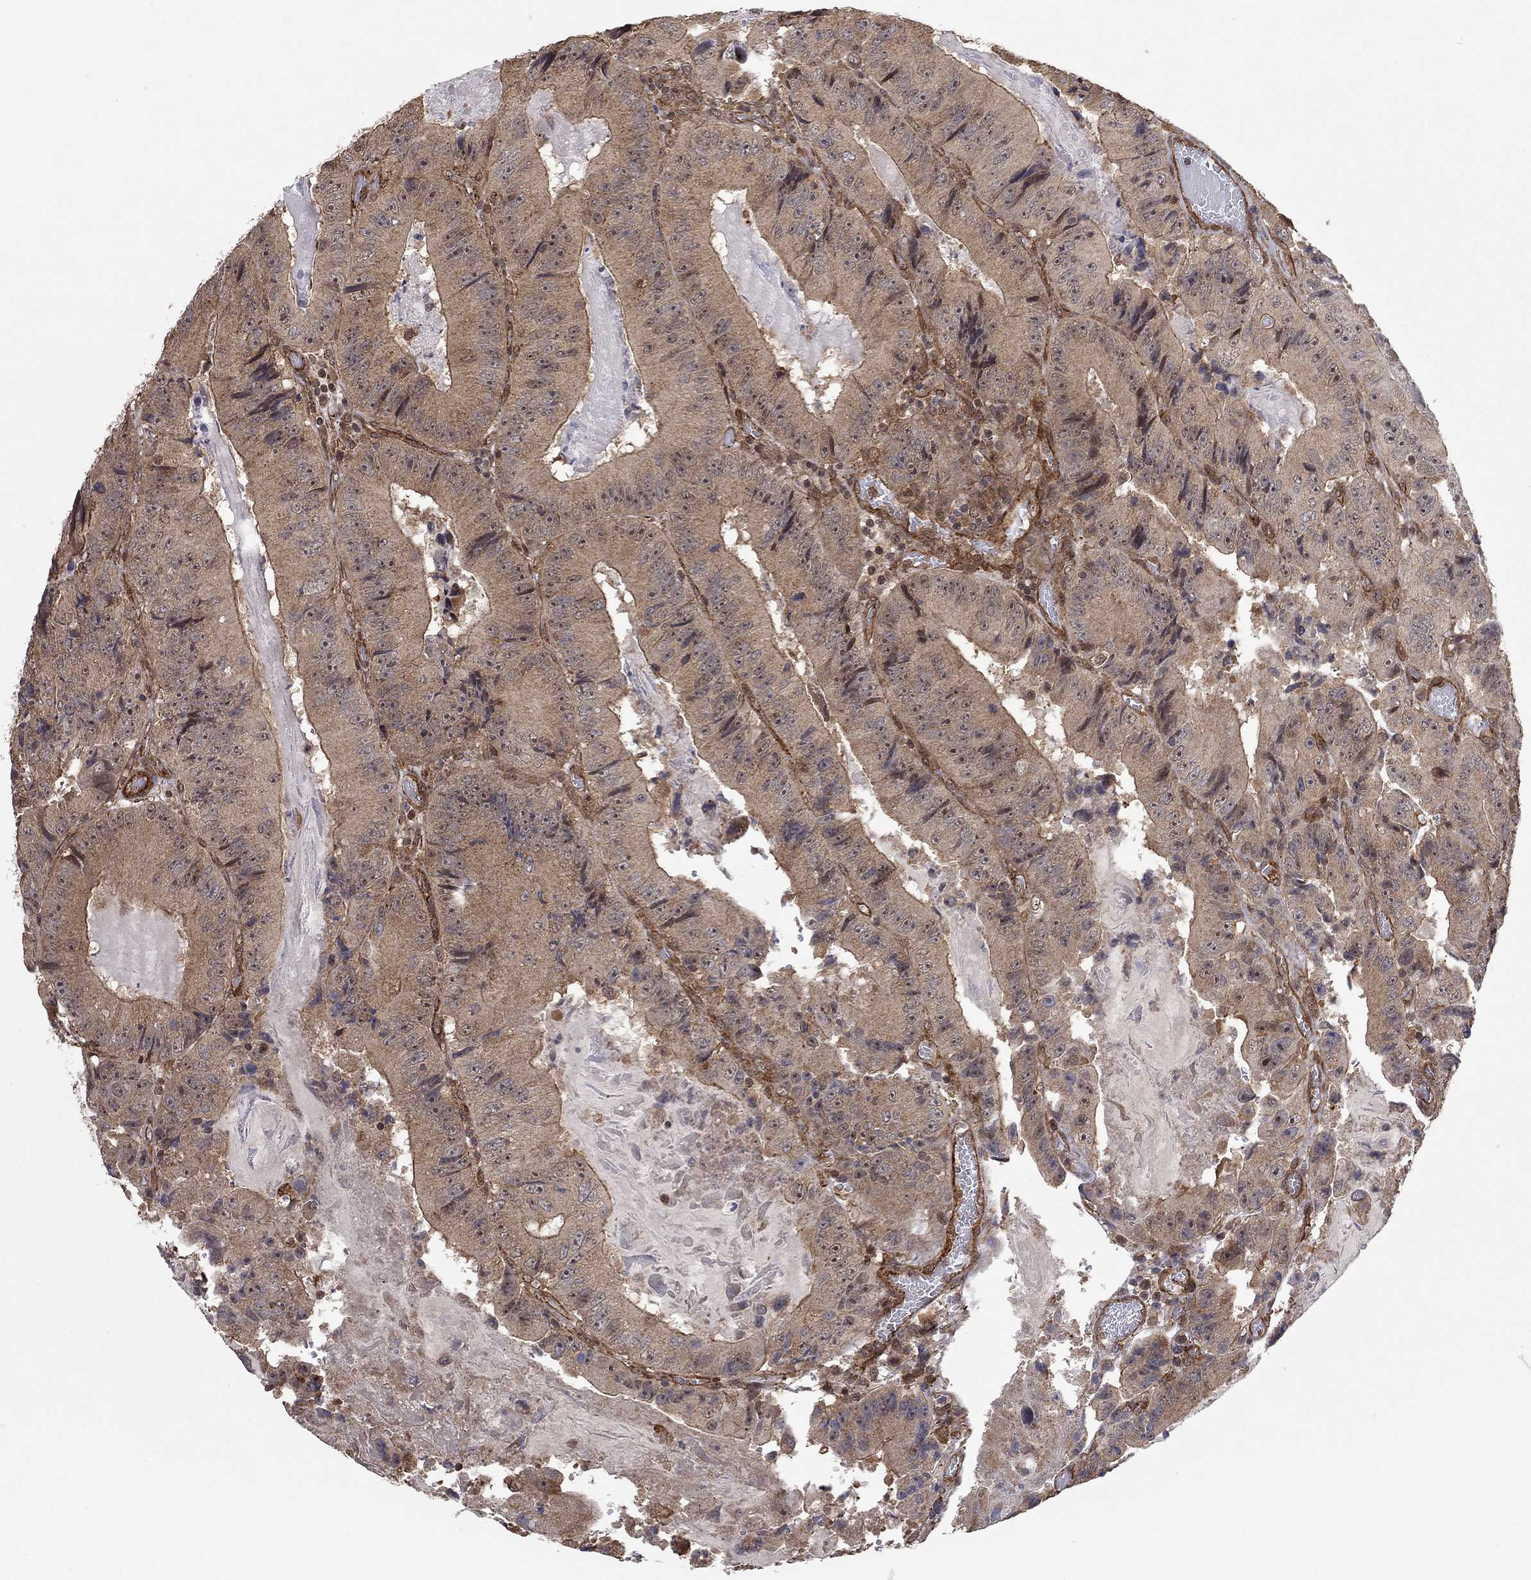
{"staining": {"intensity": "moderate", "quantity": "<25%", "location": "cytoplasmic/membranous"}, "tissue": "colorectal cancer", "cell_type": "Tumor cells", "image_type": "cancer", "snomed": [{"axis": "morphology", "description": "Adenocarcinoma, NOS"}, {"axis": "topography", "description": "Colon"}], "caption": "Colorectal cancer stained for a protein reveals moderate cytoplasmic/membranous positivity in tumor cells.", "gene": "TDP1", "patient": {"sex": "female", "age": 86}}